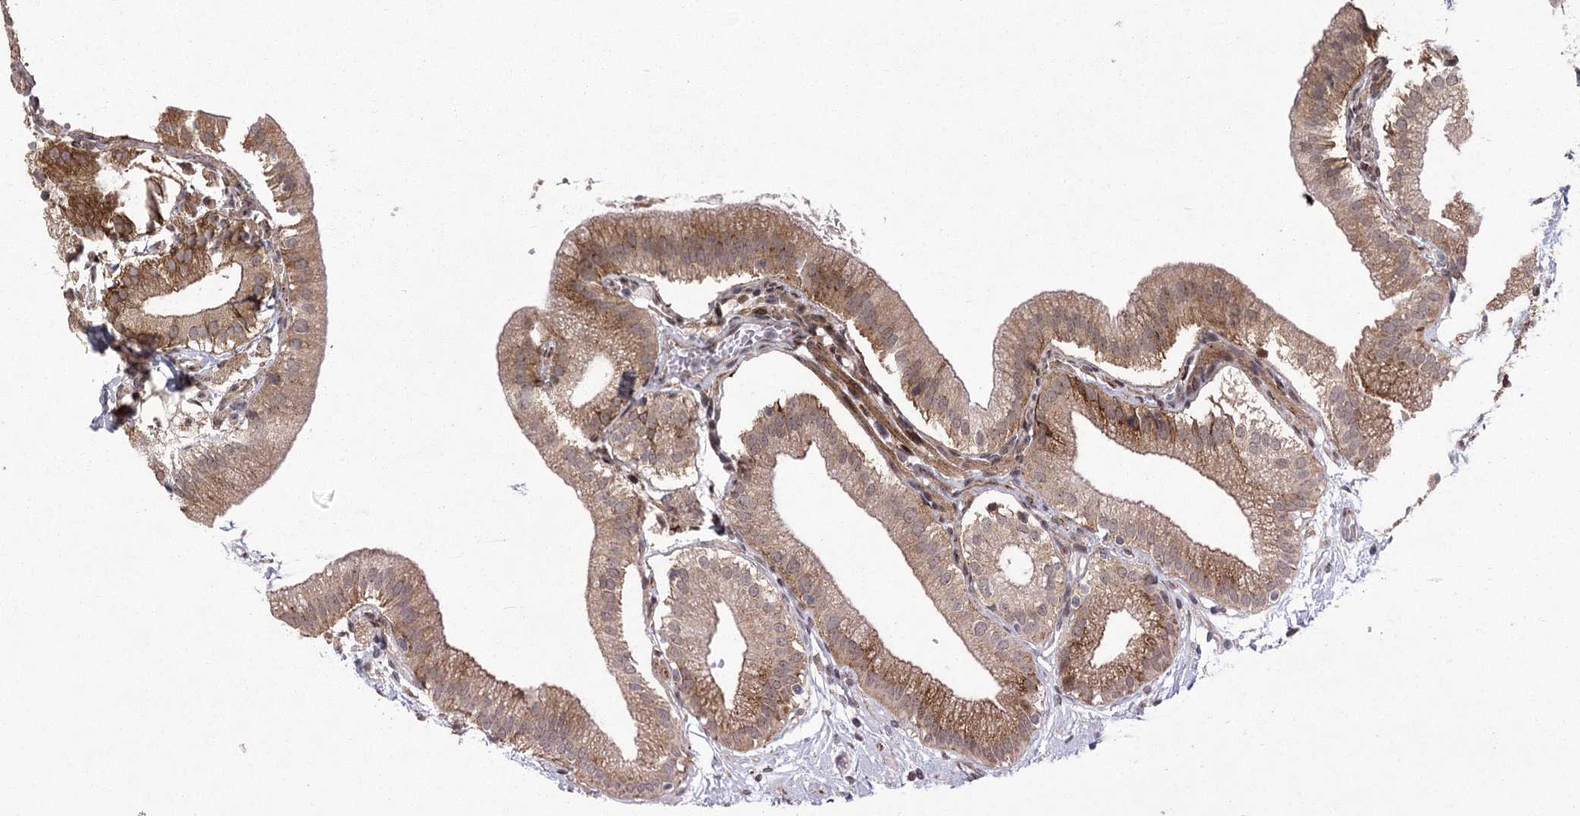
{"staining": {"intensity": "moderate", "quantity": ">75%", "location": "cytoplasmic/membranous"}, "tissue": "gallbladder", "cell_type": "Glandular cells", "image_type": "normal", "snomed": [{"axis": "morphology", "description": "Normal tissue, NOS"}, {"axis": "topography", "description": "Gallbladder"}], "caption": "Protein staining of benign gallbladder displays moderate cytoplasmic/membranous expression in about >75% of glandular cells.", "gene": "PARM1", "patient": {"sex": "male", "age": 55}}